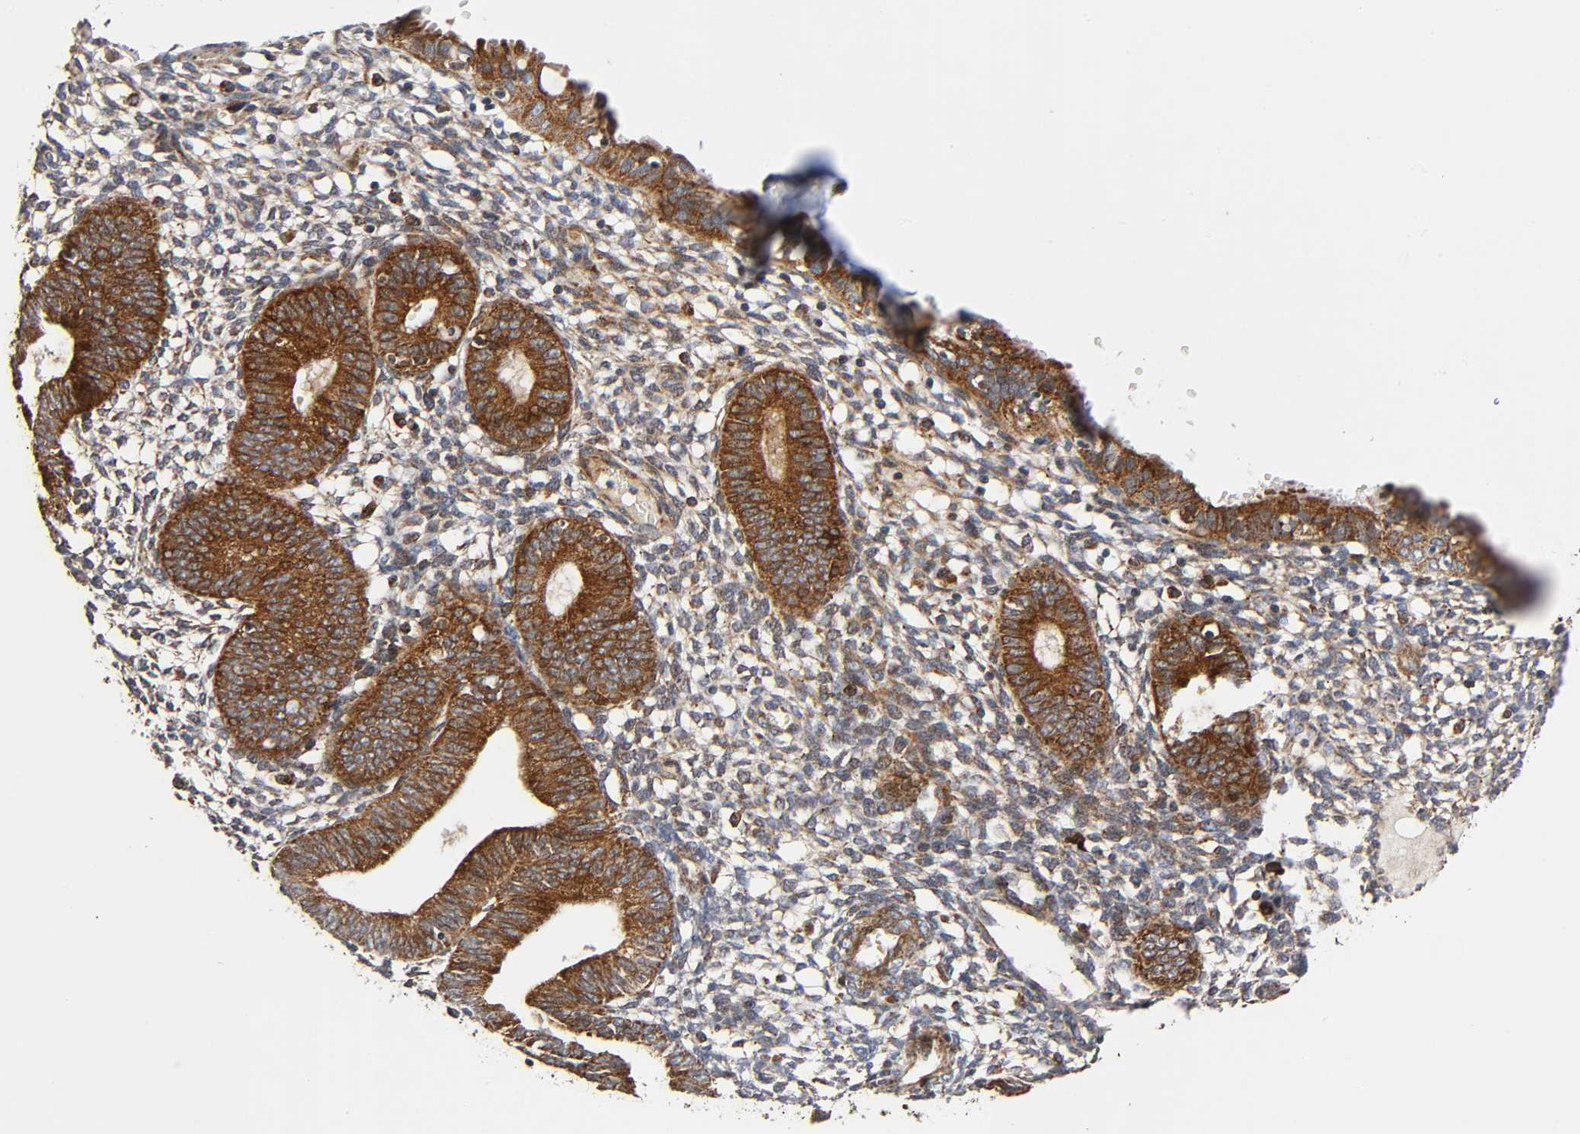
{"staining": {"intensity": "moderate", "quantity": "25%-75%", "location": "cytoplasmic/membranous"}, "tissue": "endometrium", "cell_type": "Cells in endometrial stroma", "image_type": "normal", "snomed": [{"axis": "morphology", "description": "Normal tissue, NOS"}, {"axis": "topography", "description": "Endometrium"}], "caption": "This is an image of IHC staining of unremarkable endometrium, which shows moderate expression in the cytoplasmic/membranous of cells in endometrial stroma.", "gene": "MAP3K1", "patient": {"sex": "female", "age": 61}}